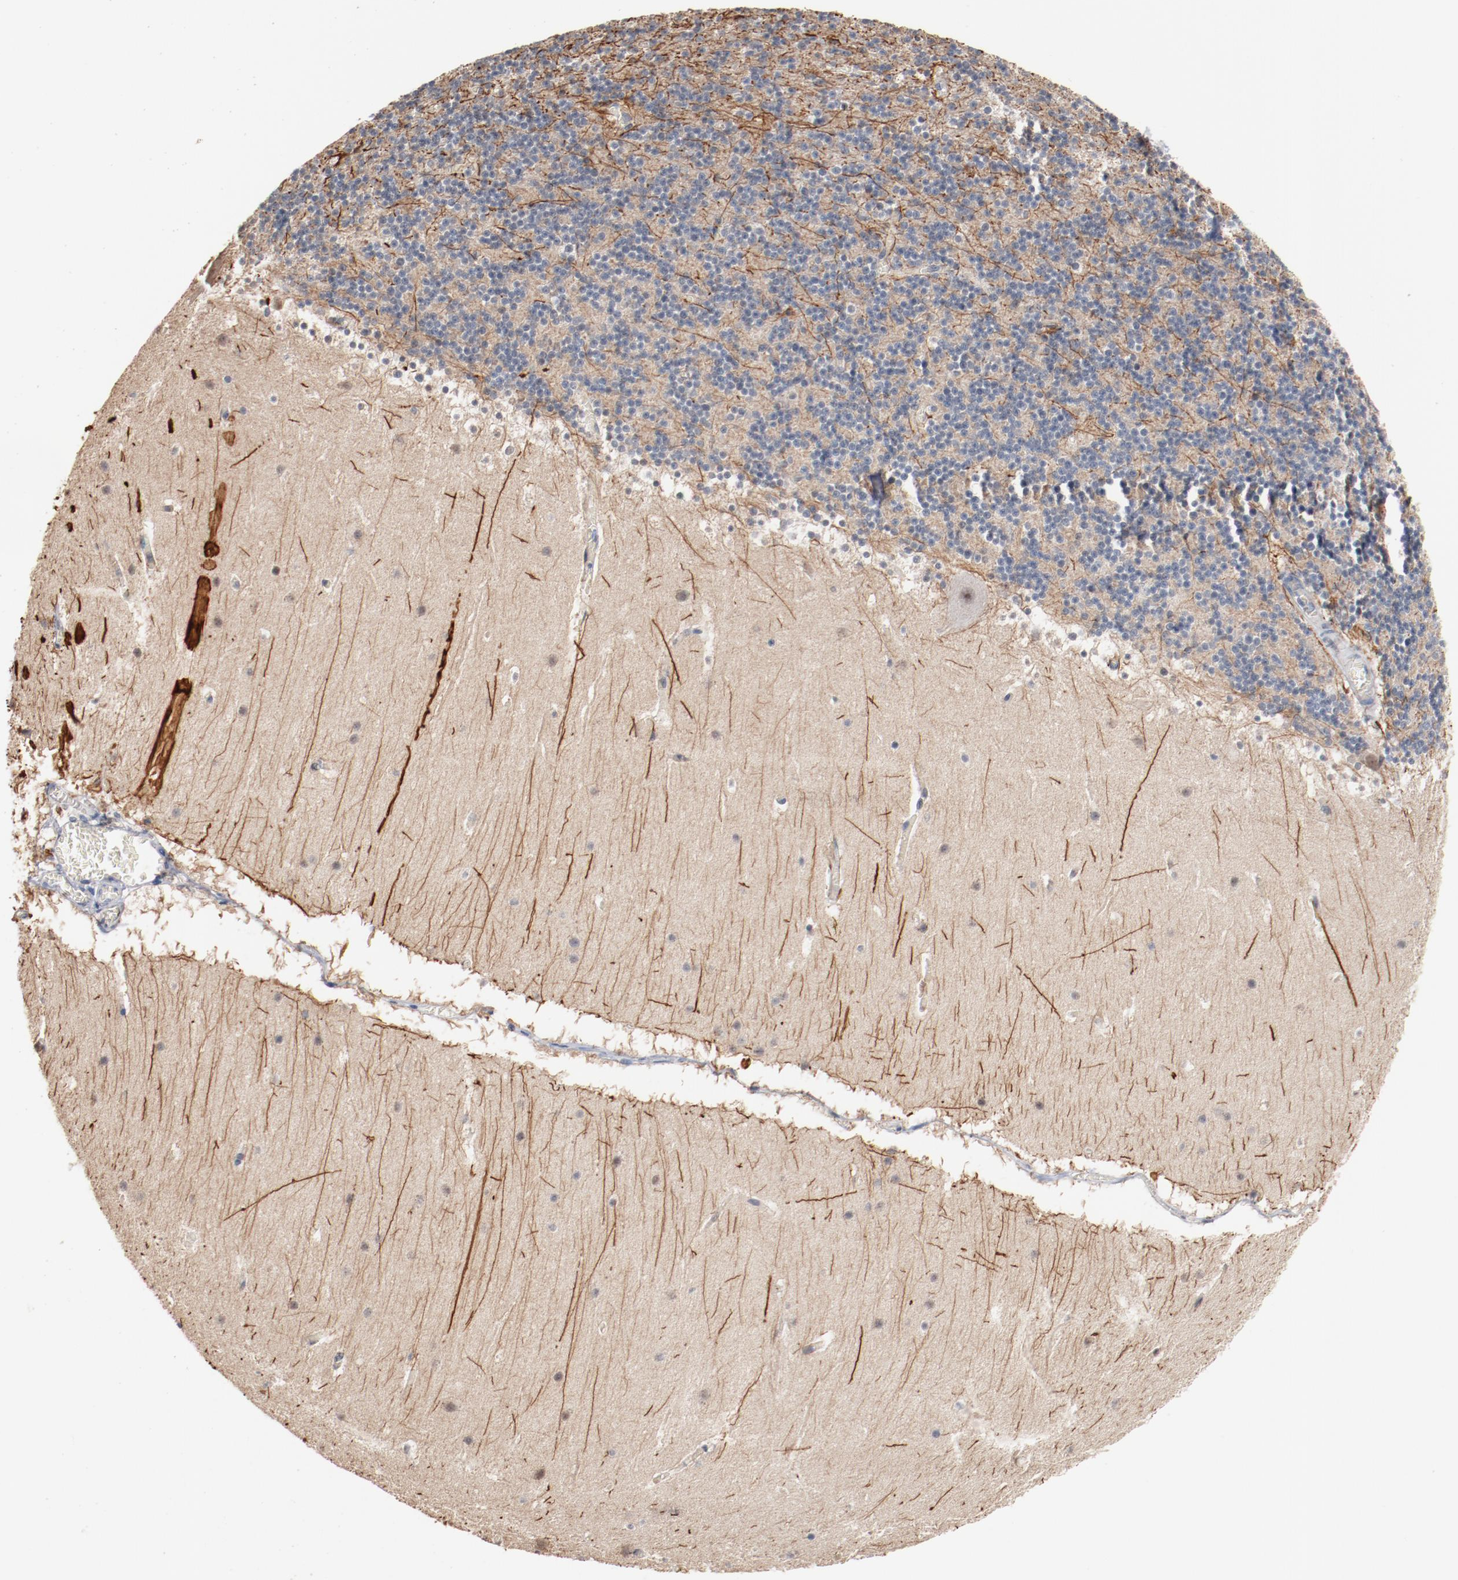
{"staining": {"intensity": "negative", "quantity": "none", "location": "none"}, "tissue": "cerebellum", "cell_type": "Cells in granular layer", "image_type": "normal", "snomed": [{"axis": "morphology", "description": "Normal tissue, NOS"}, {"axis": "topography", "description": "Cerebellum"}], "caption": "Histopathology image shows no significant protein staining in cells in granular layer of unremarkable cerebellum. Brightfield microscopy of immunohistochemistry (IHC) stained with DAB (brown) and hematoxylin (blue), captured at high magnification.", "gene": "ERICH1", "patient": {"sex": "male", "age": 45}}